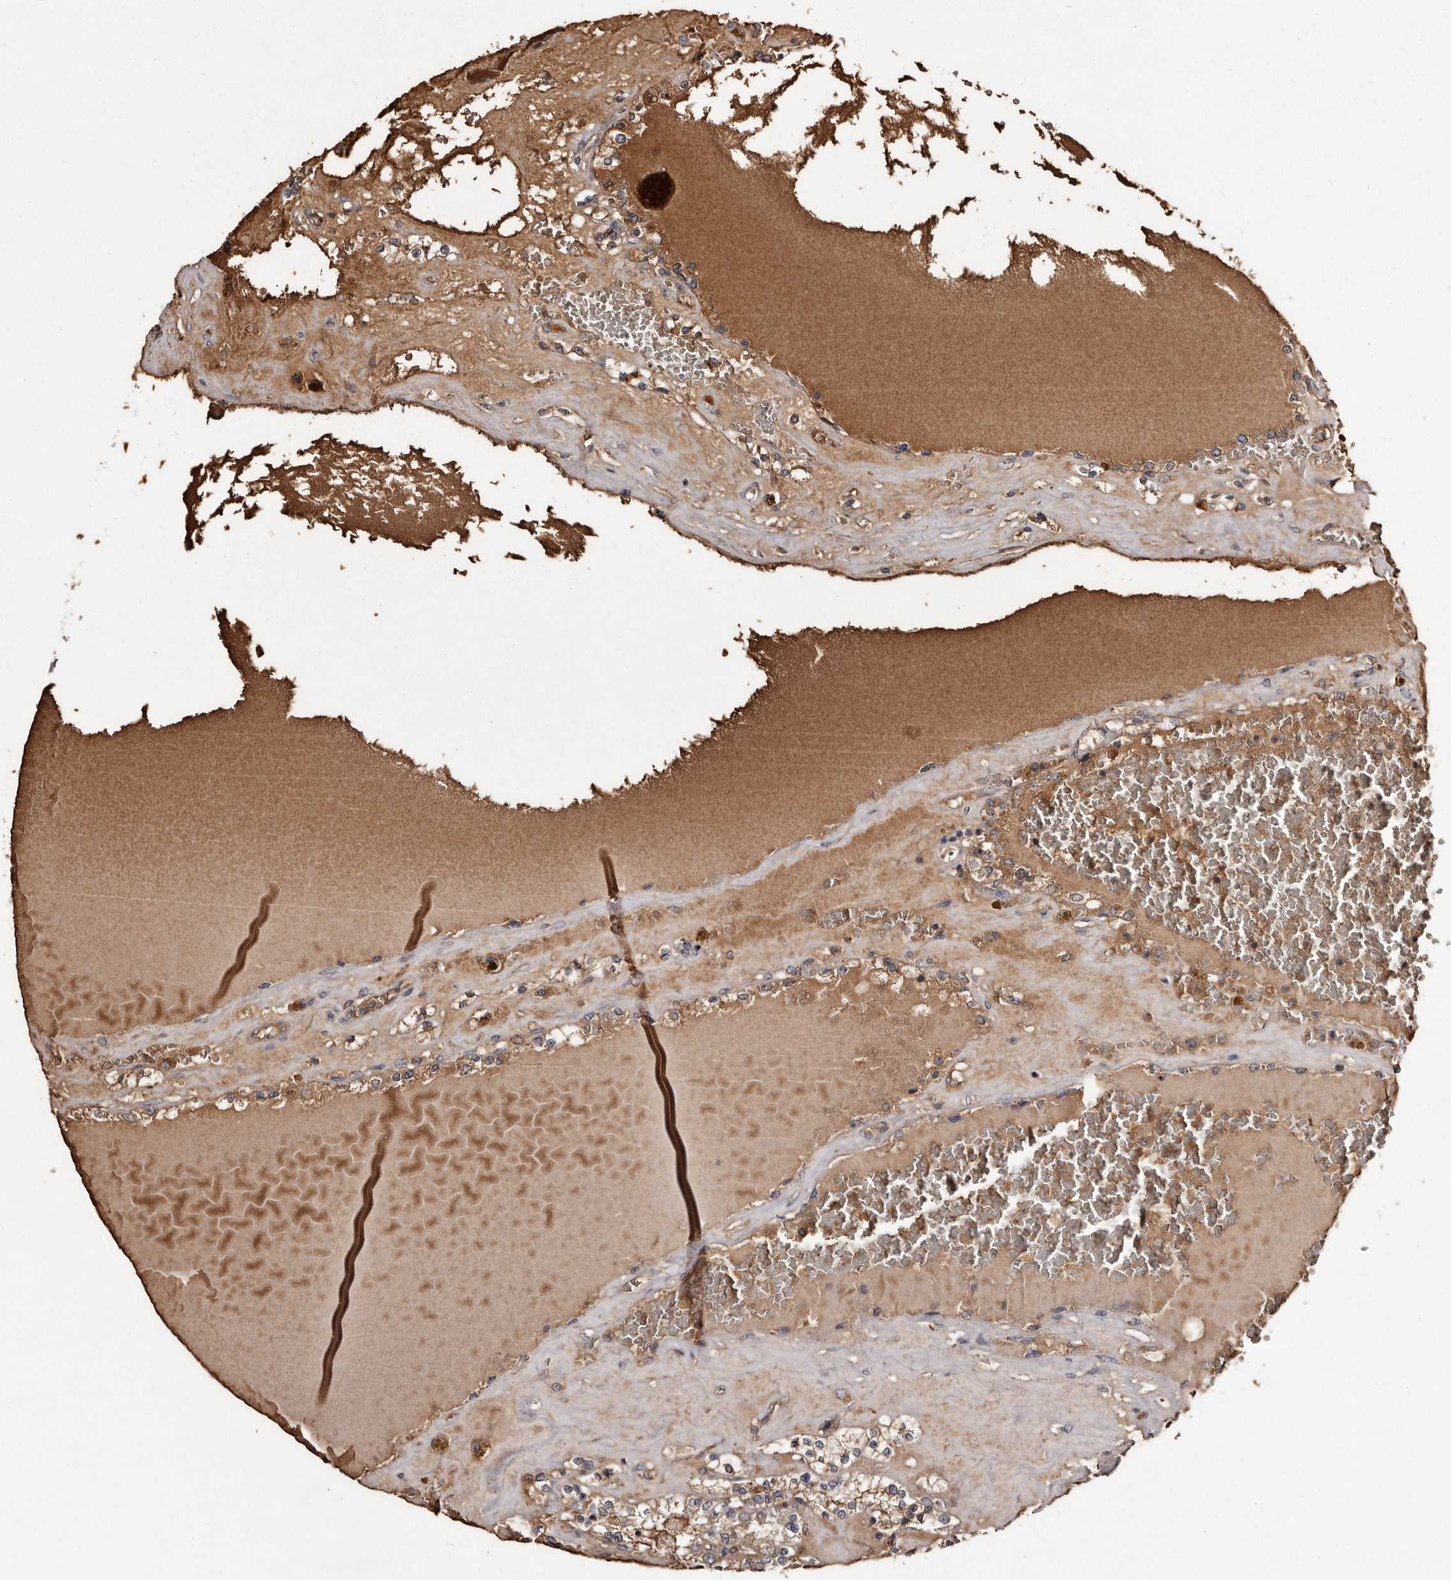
{"staining": {"intensity": "moderate", "quantity": ">75%", "location": "cytoplasmic/membranous"}, "tissue": "renal cancer", "cell_type": "Tumor cells", "image_type": "cancer", "snomed": [{"axis": "morphology", "description": "Adenocarcinoma, NOS"}, {"axis": "topography", "description": "Kidney"}], "caption": "Adenocarcinoma (renal) stained for a protein exhibits moderate cytoplasmic/membranous positivity in tumor cells. Using DAB (brown) and hematoxylin (blue) stains, captured at high magnification using brightfield microscopy.", "gene": "CYP1B1", "patient": {"sex": "female", "age": 56}}